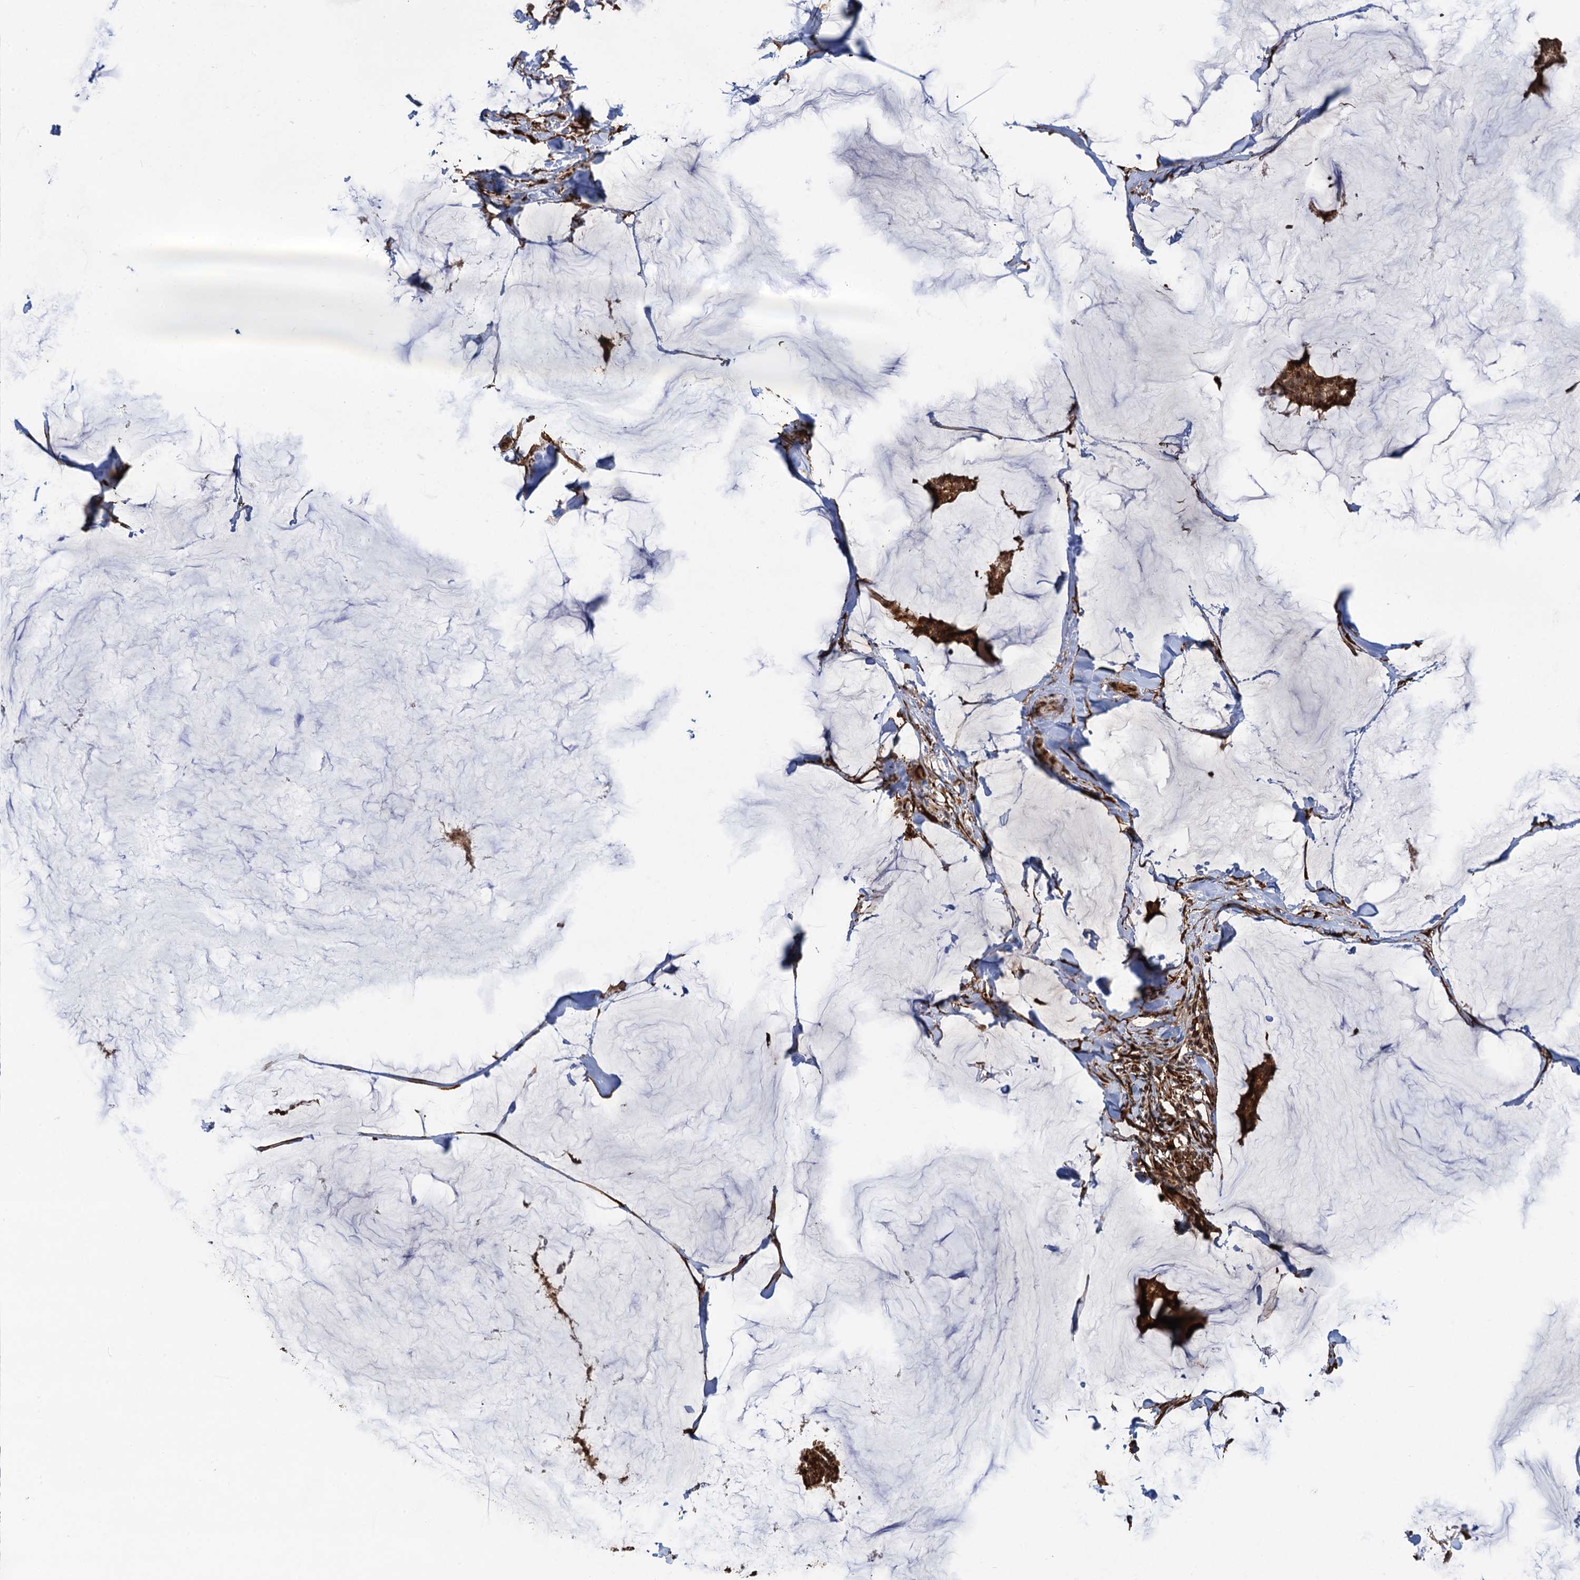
{"staining": {"intensity": "strong", "quantity": ">75%", "location": "cytoplasmic/membranous,nuclear"}, "tissue": "breast cancer", "cell_type": "Tumor cells", "image_type": "cancer", "snomed": [{"axis": "morphology", "description": "Duct carcinoma"}, {"axis": "topography", "description": "Breast"}], "caption": "Breast cancer stained with a brown dye reveals strong cytoplasmic/membranous and nuclear positive positivity in about >75% of tumor cells.", "gene": "SNRNP25", "patient": {"sex": "female", "age": 93}}